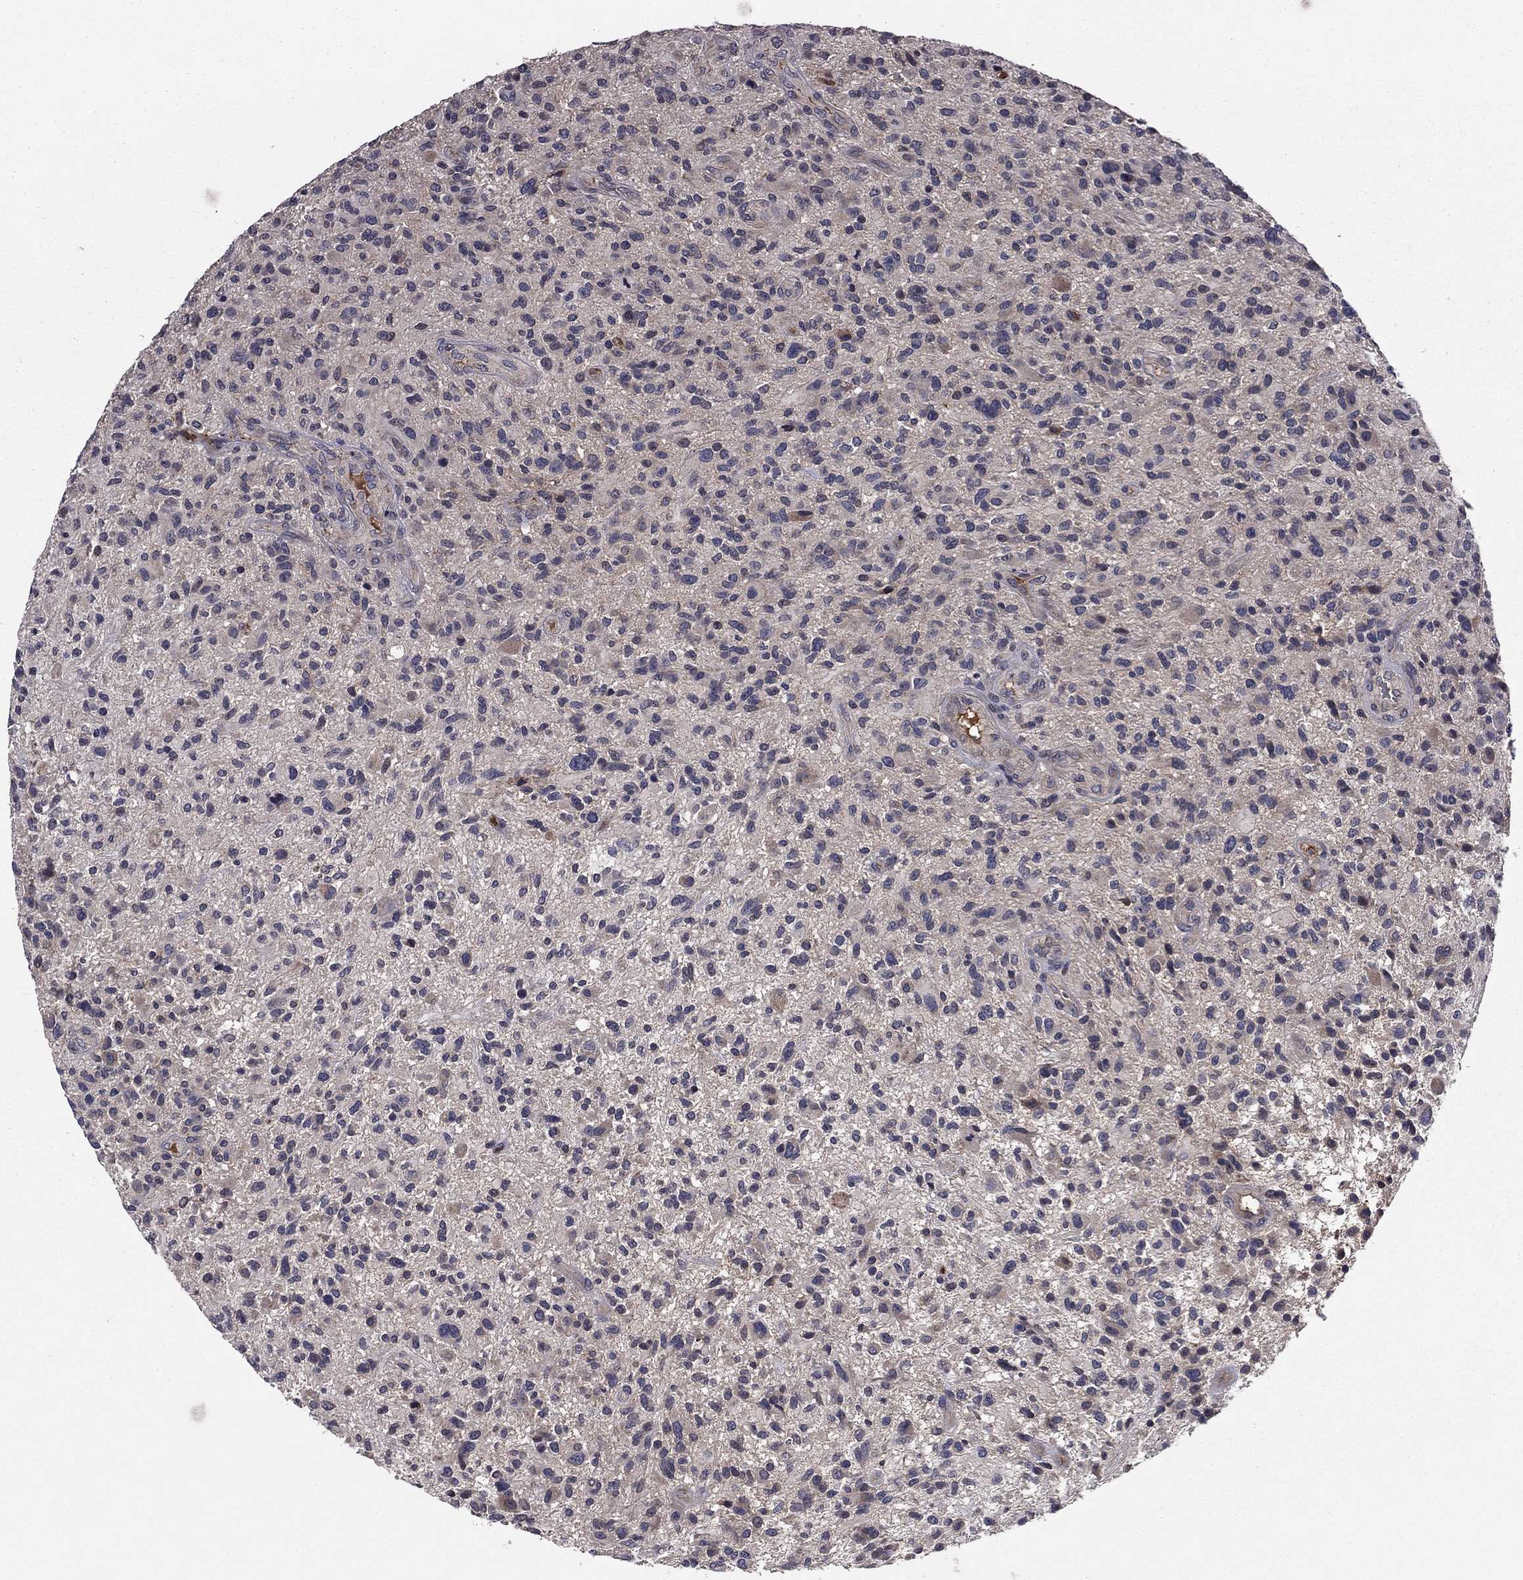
{"staining": {"intensity": "negative", "quantity": "none", "location": "none"}, "tissue": "glioma", "cell_type": "Tumor cells", "image_type": "cancer", "snomed": [{"axis": "morphology", "description": "Glioma, malignant, High grade"}, {"axis": "topography", "description": "Brain"}], "caption": "Human glioma stained for a protein using immunohistochemistry shows no positivity in tumor cells.", "gene": "PROS1", "patient": {"sex": "male", "age": 47}}